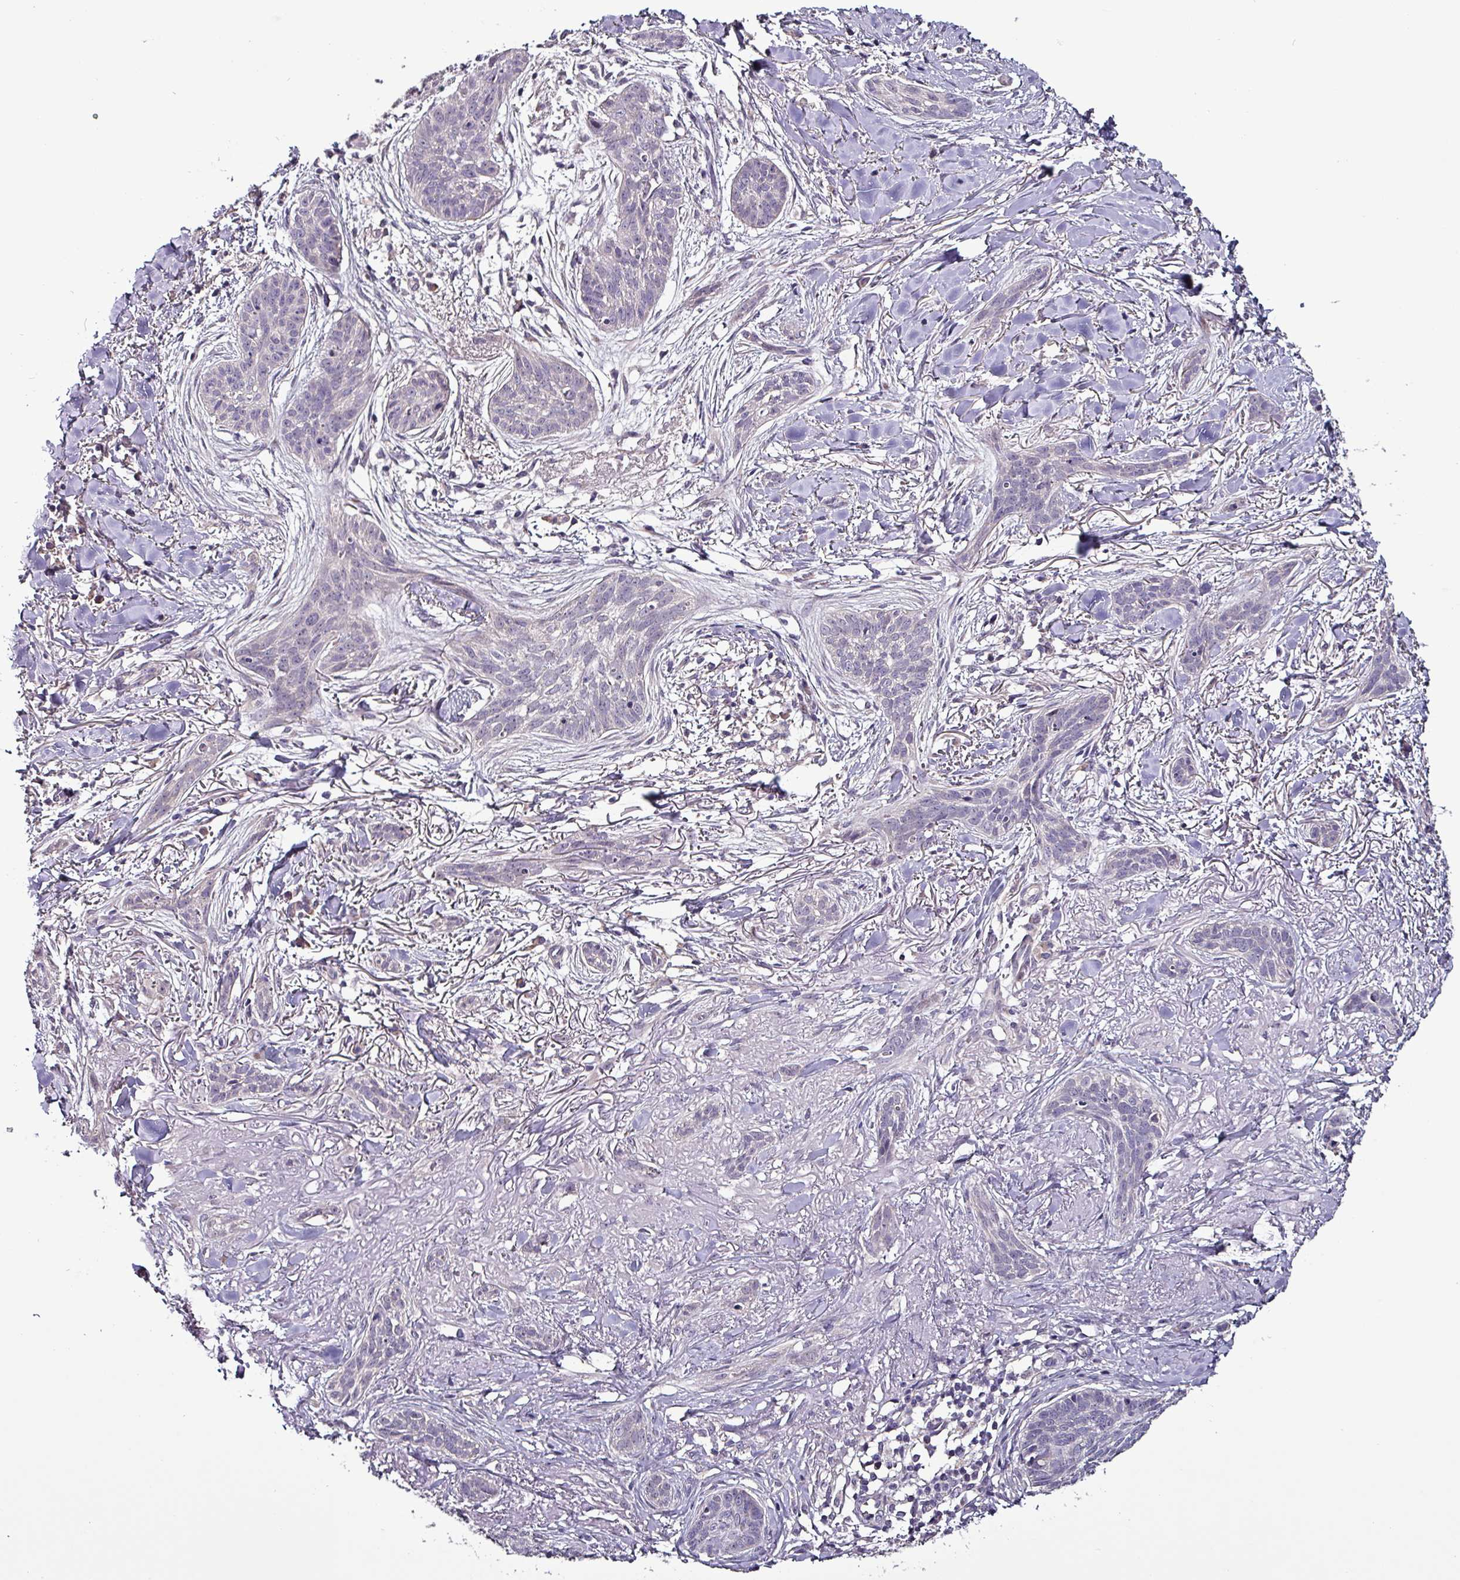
{"staining": {"intensity": "negative", "quantity": "none", "location": "none"}, "tissue": "skin cancer", "cell_type": "Tumor cells", "image_type": "cancer", "snomed": [{"axis": "morphology", "description": "Basal cell carcinoma"}, {"axis": "topography", "description": "Skin"}], "caption": "Tumor cells show no significant staining in skin cancer (basal cell carcinoma).", "gene": "GRAPL", "patient": {"sex": "male", "age": 52}}